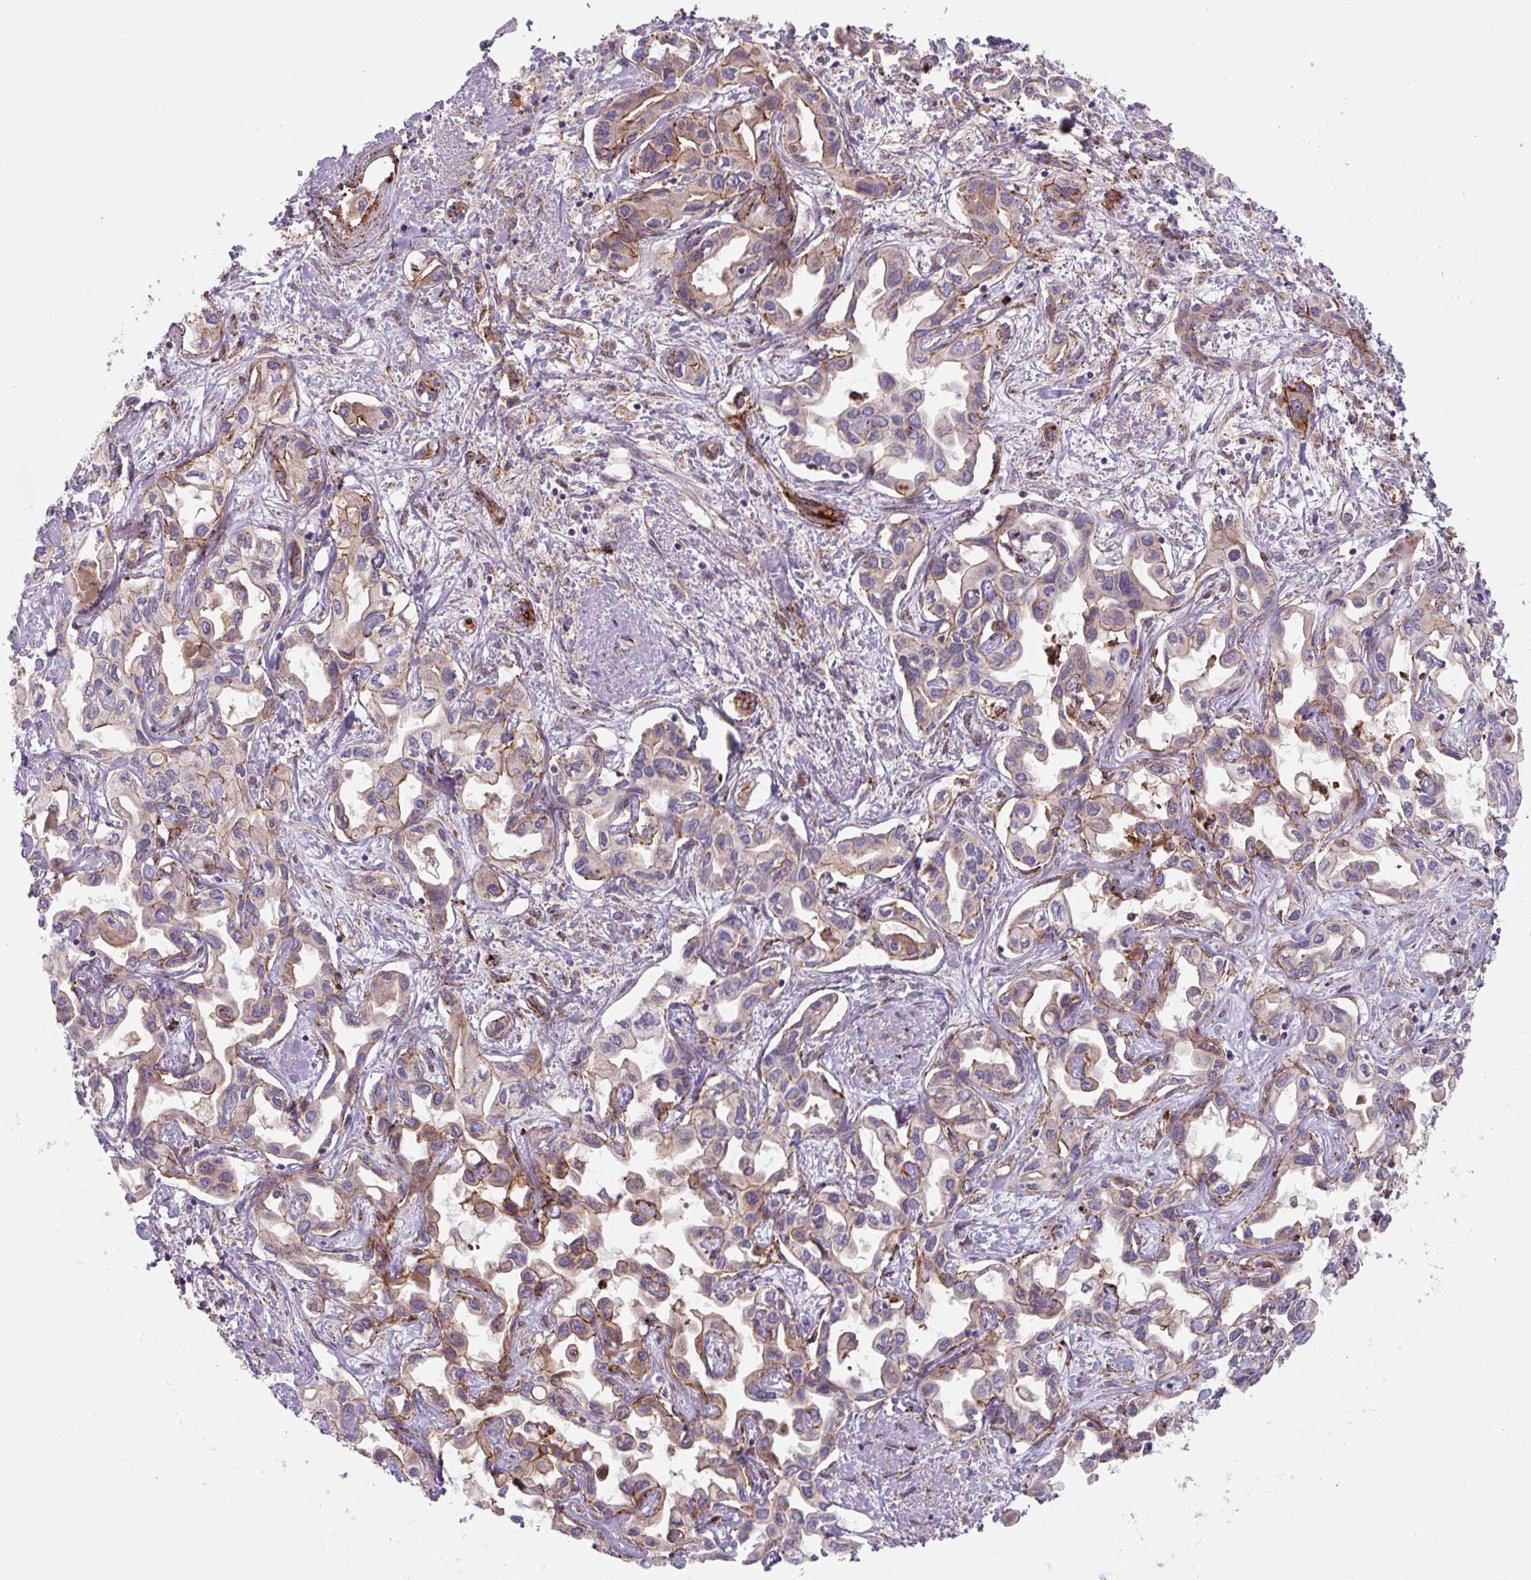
{"staining": {"intensity": "moderate", "quantity": ">75%", "location": "cytoplasmic/membranous"}, "tissue": "liver cancer", "cell_type": "Tumor cells", "image_type": "cancer", "snomed": [{"axis": "morphology", "description": "Cholangiocarcinoma"}, {"axis": "topography", "description": "Liver"}], "caption": "A brown stain highlights moderate cytoplasmic/membranous staining of a protein in human liver cholangiocarcinoma tumor cells.", "gene": "DHFR2", "patient": {"sex": "female", "age": 64}}